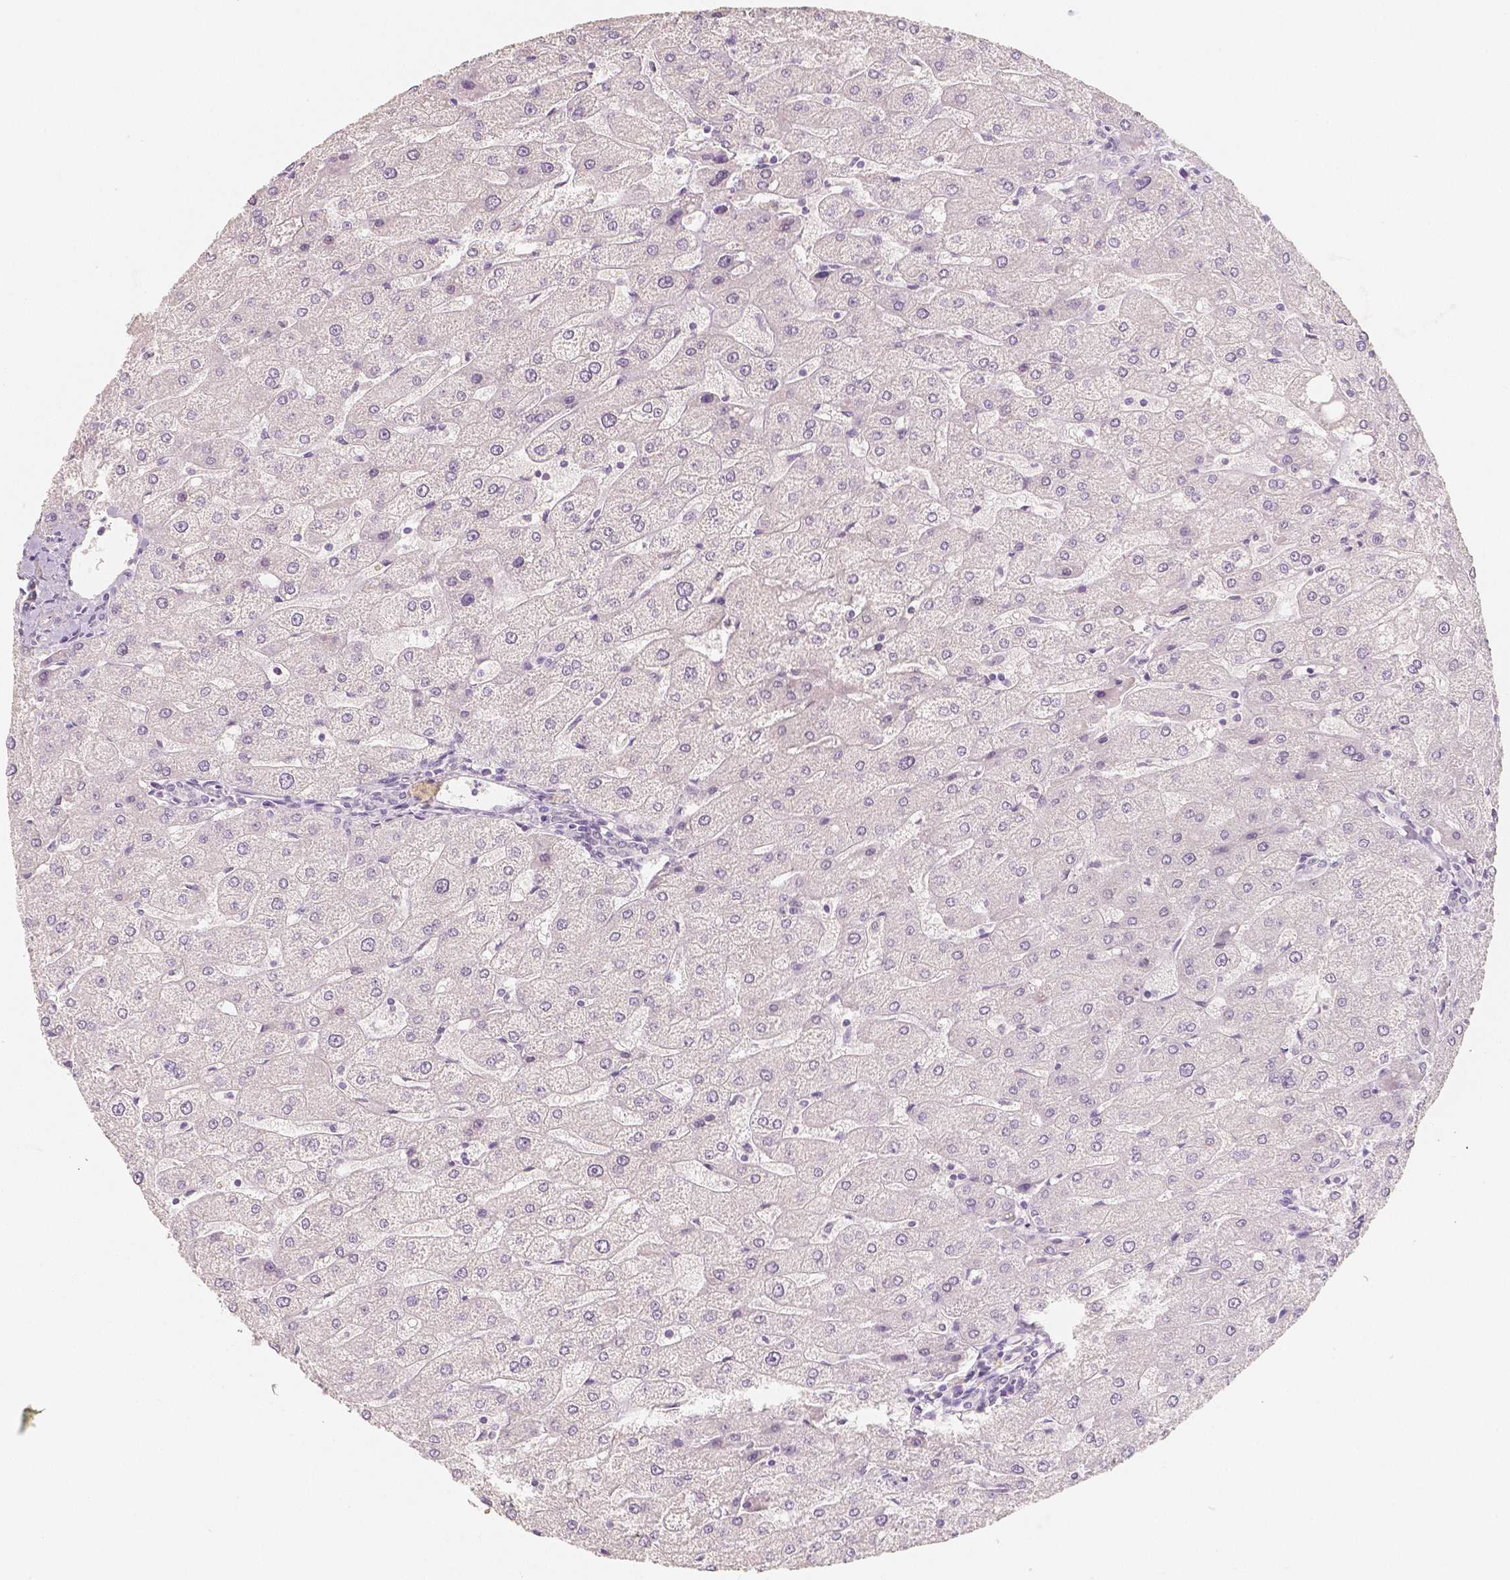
{"staining": {"intensity": "negative", "quantity": "none", "location": "none"}, "tissue": "liver", "cell_type": "Cholangiocytes", "image_type": "normal", "snomed": [{"axis": "morphology", "description": "Normal tissue, NOS"}, {"axis": "topography", "description": "Liver"}], "caption": "Image shows no significant protein expression in cholangiocytes of normal liver. (DAB immunohistochemistry visualized using brightfield microscopy, high magnification).", "gene": "NECAB2", "patient": {"sex": "male", "age": 67}}